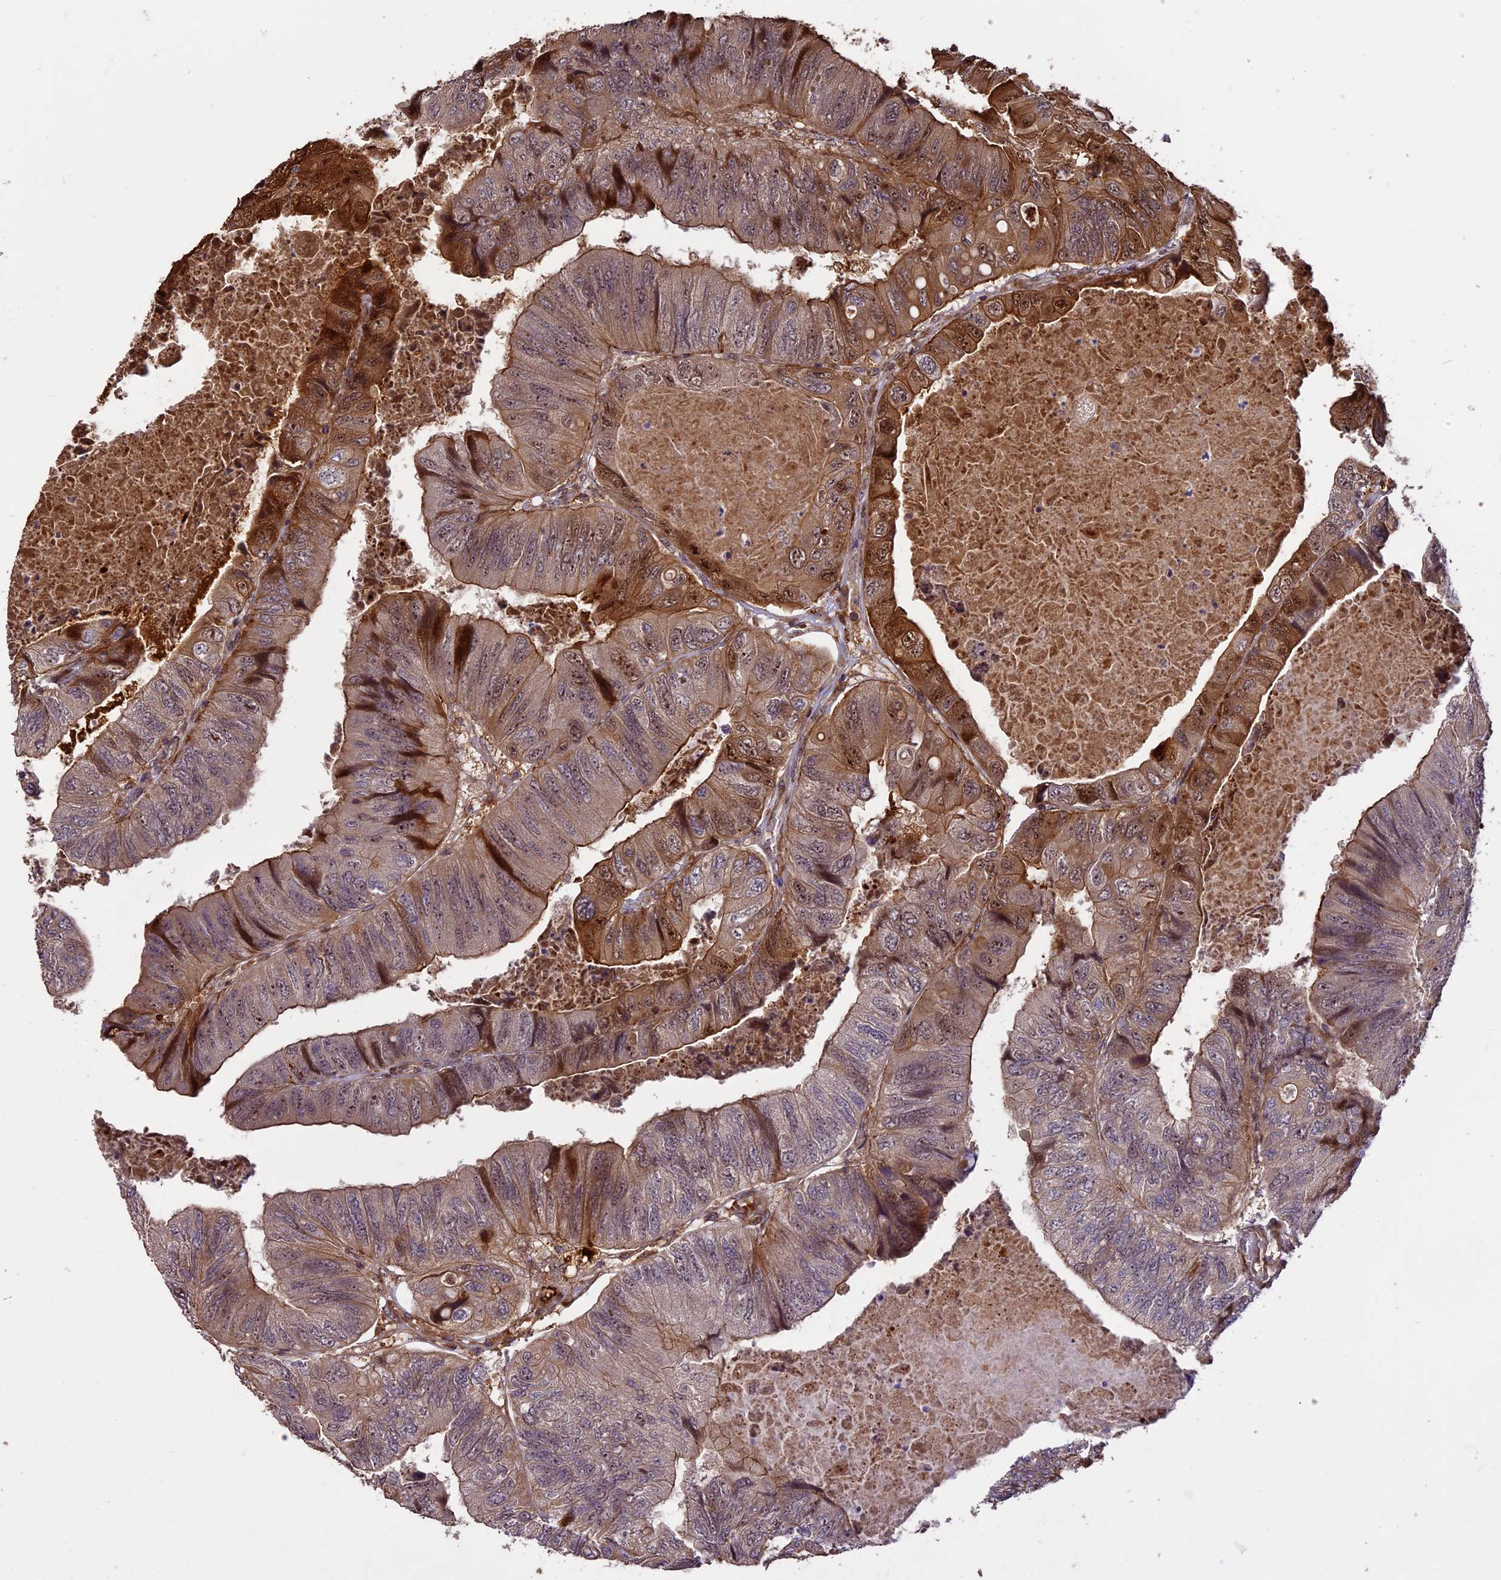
{"staining": {"intensity": "moderate", "quantity": "25%-75%", "location": "cytoplasmic/membranous,nuclear"}, "tissue": "colorectal cancer", "cell_type": "Tumor cells", "image_type": "cancer", "snomed": [{"axis": "morphology", "description": "Adenocarcinoma, NOS"}, {"axis": "topography", "description": "Rectum"}], "caption": "Immunohistochemistry (IHC) (DAB (3,3'-diaminobenzidine)) staining of human colorectal cancer (adenocarcinoma) demonstrates moderate cytoplasmic/membranous and nuclear protein staining in about 25%-75% of tumor cells.", "gene": "ENHO", "patient": {"sex": "male", "age": 63}}